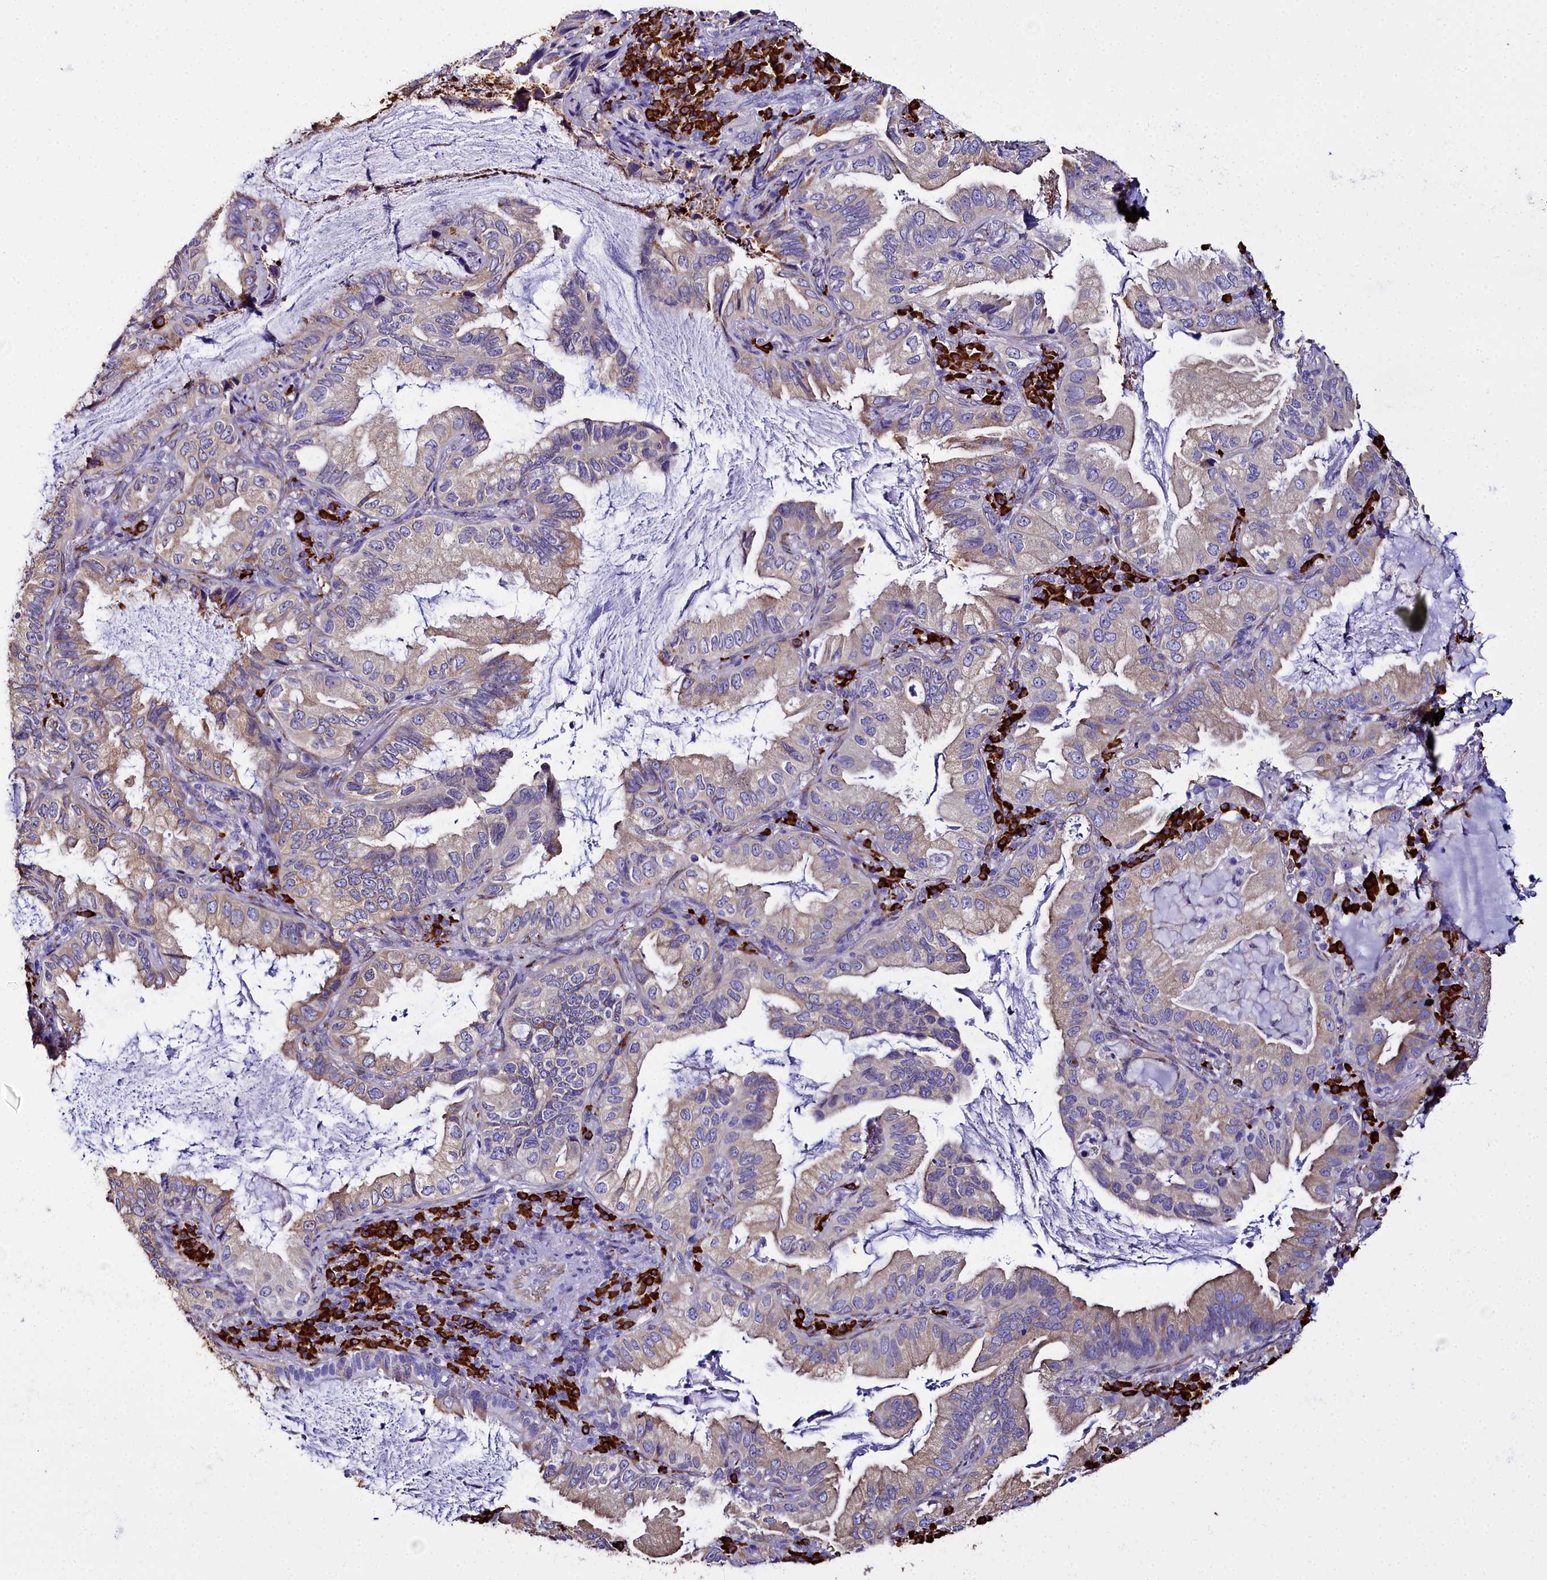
{"staining": {"intensity": "weak", "quantity": ">75%", "location": "cytoplasmic/membranous"}, "tissue": "lung cancer", "cell_type": "Tumor cells", "image_type": "cancer", "snomed": [{"axis": "morphology", "description": "Adenocarcinoma, NOS"}, {"axis": "topography", "description": "Lung"}], "caption": "IHC photomicrograph of lung cancer stained for a protein (brown), which reveals low levels of weak cytoplasmic/membranous positivity in about >75% of tumor cells.", "gene": "TXNDC5", "patient": {"sex": "female", "age": 69}}